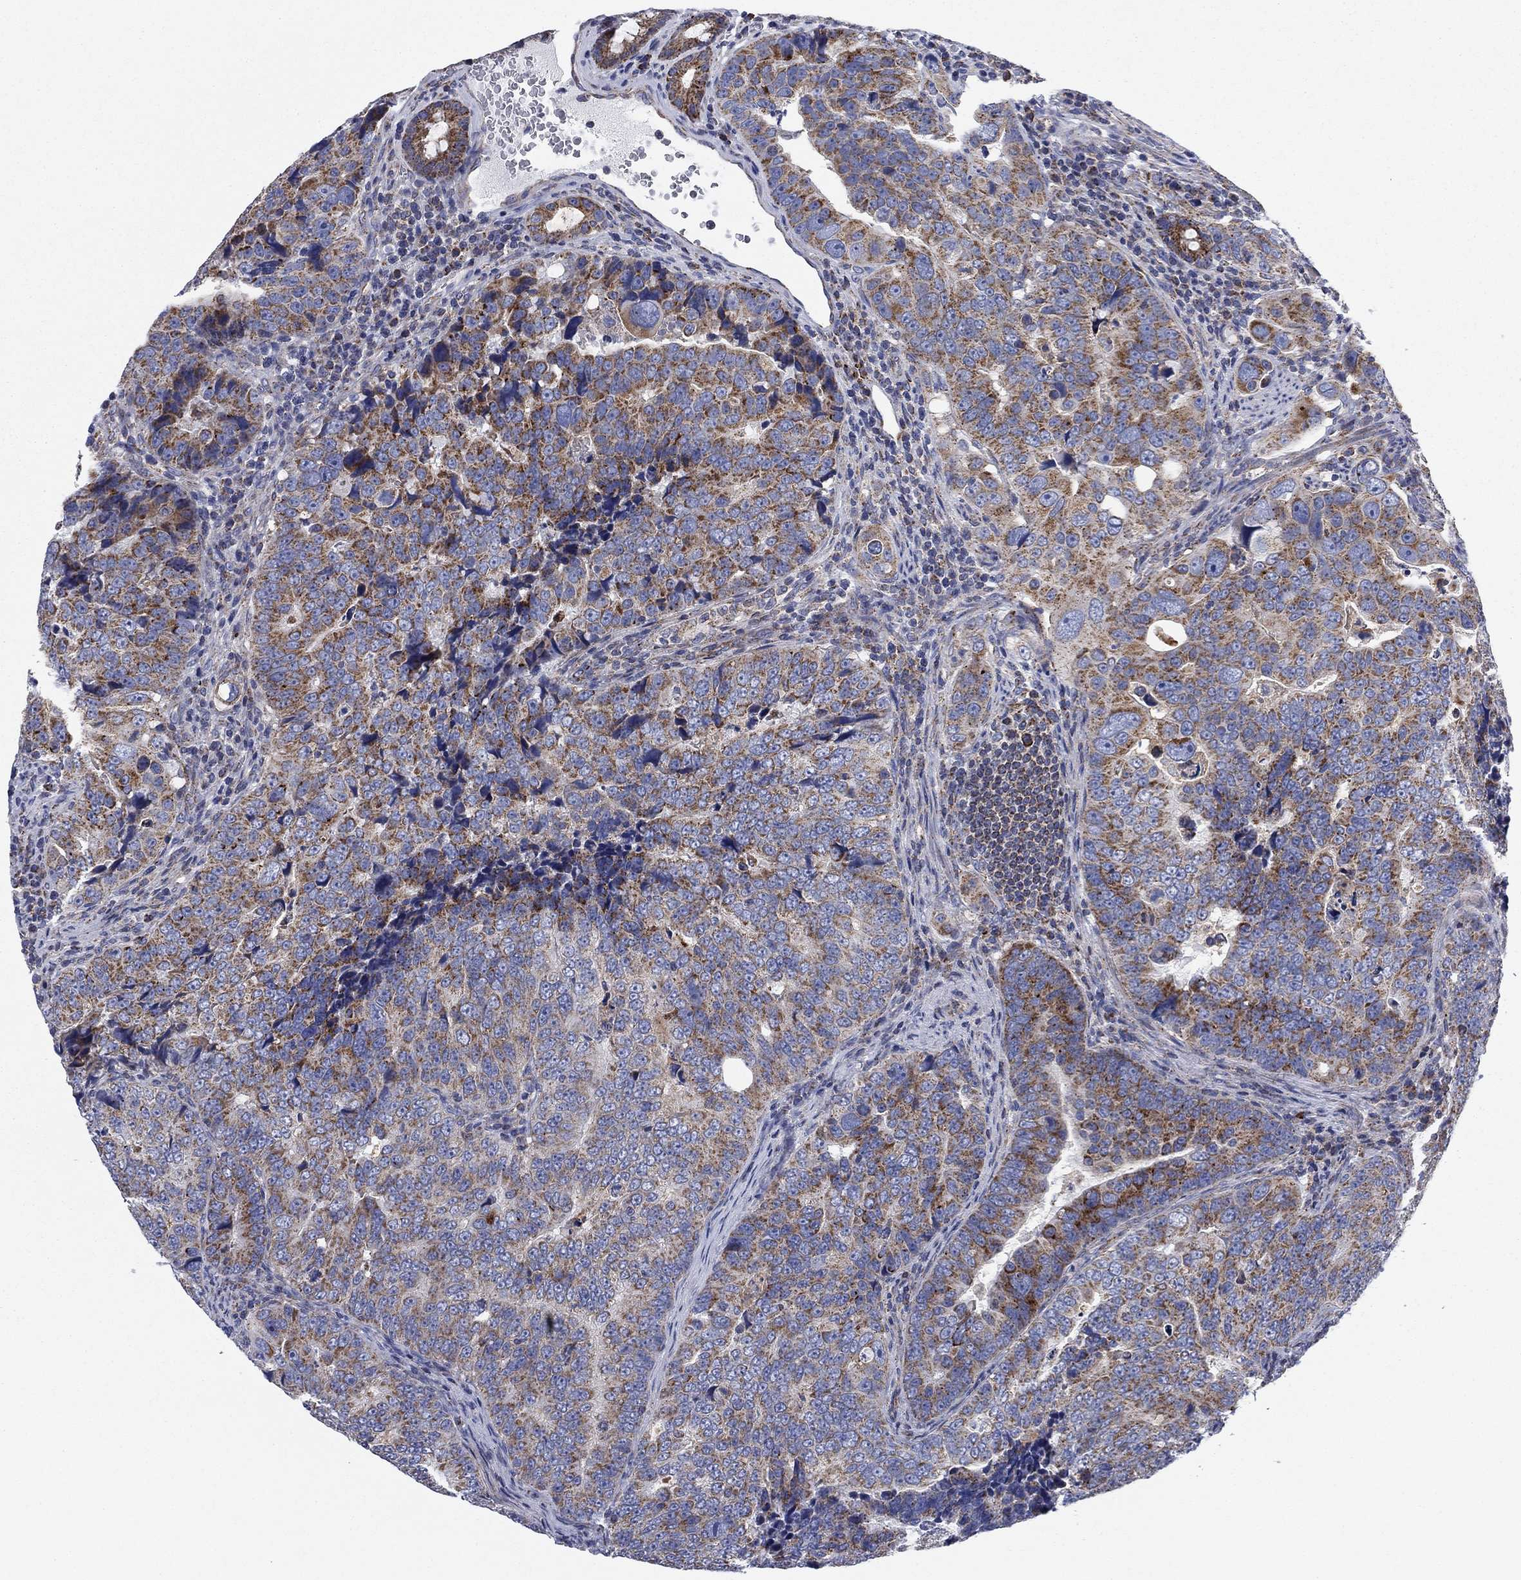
{"staining": {"intensity": "moderate", "quantity": "25%-75%", "location": "cytoplasmic/membranous"}, "tissue": "colorectal cancer", "cell_type": "Tumor cells", "image_type": "cancer", "snomed": [{"axis": "morphology", "description": "Adenocarcinoma, NOS"}, {"axis": "topography", "description": "Colon"}], "caption": "Tumor cells demonstrate moderate cytoplasmic/membranous staining in approximately 25%-75% of cells in adenocarcinoma (colorectal).", "gene": "NACAD", "patient": {"sex": "female", "age": 72}}